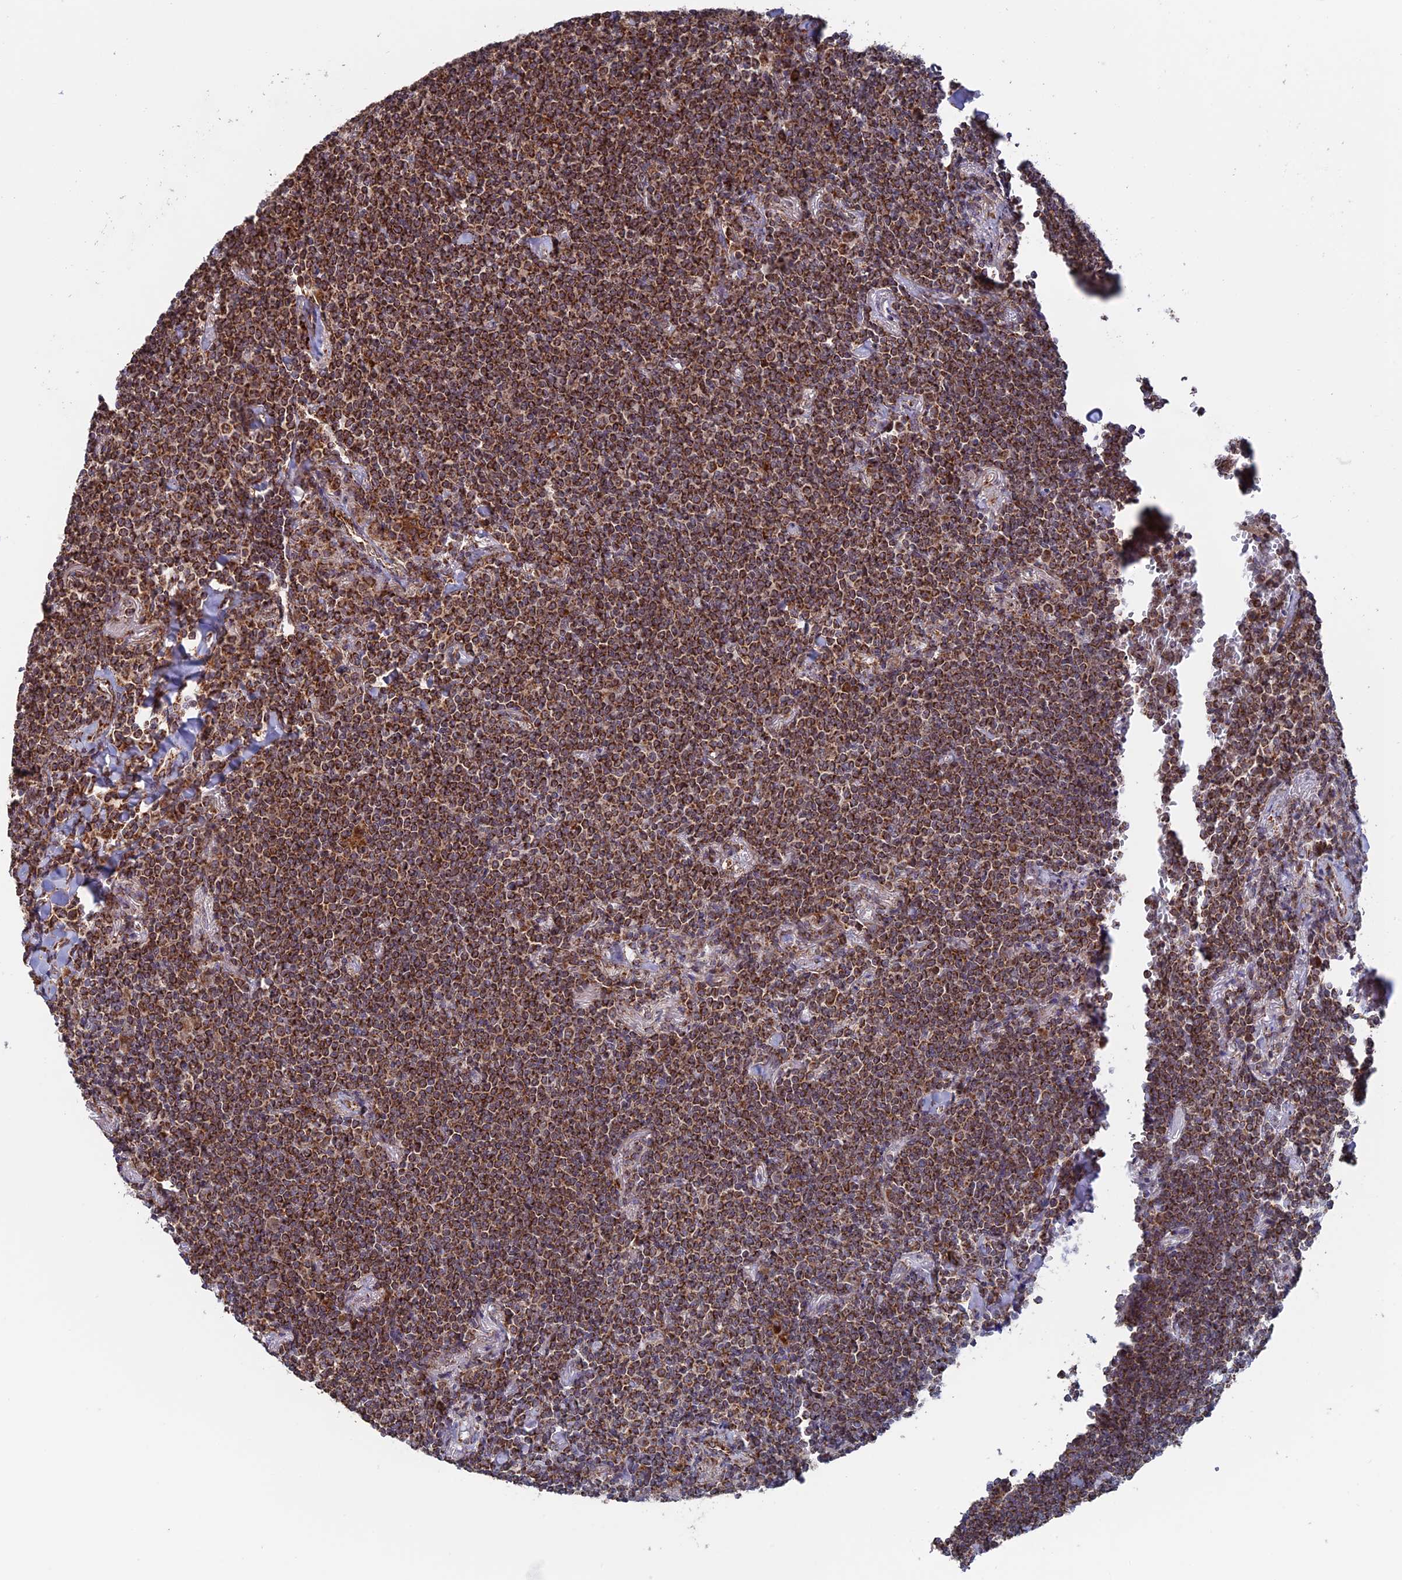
{"staining": {"intensity": "strong", "quantity": ">75%", "location": "cytoplasmic/membranous"}, "tissue": "lymphoma", "cell_type": "Tumor cells", "image_type": "cancer", "snomed": [{"axis": "morphology", "description": "Malignant lymphoma, non-Hodgkin's type, Low grade"}, {"axis": "topography", "description": "Lung"}], "caption": "A high amount of strong cytoplasmic/membranous staining is appreciated in approximately >75% of tumor cells in lymphoma tissue.", "gene": "DTYMK", "patient": {"sex": "female", "age": 71}}